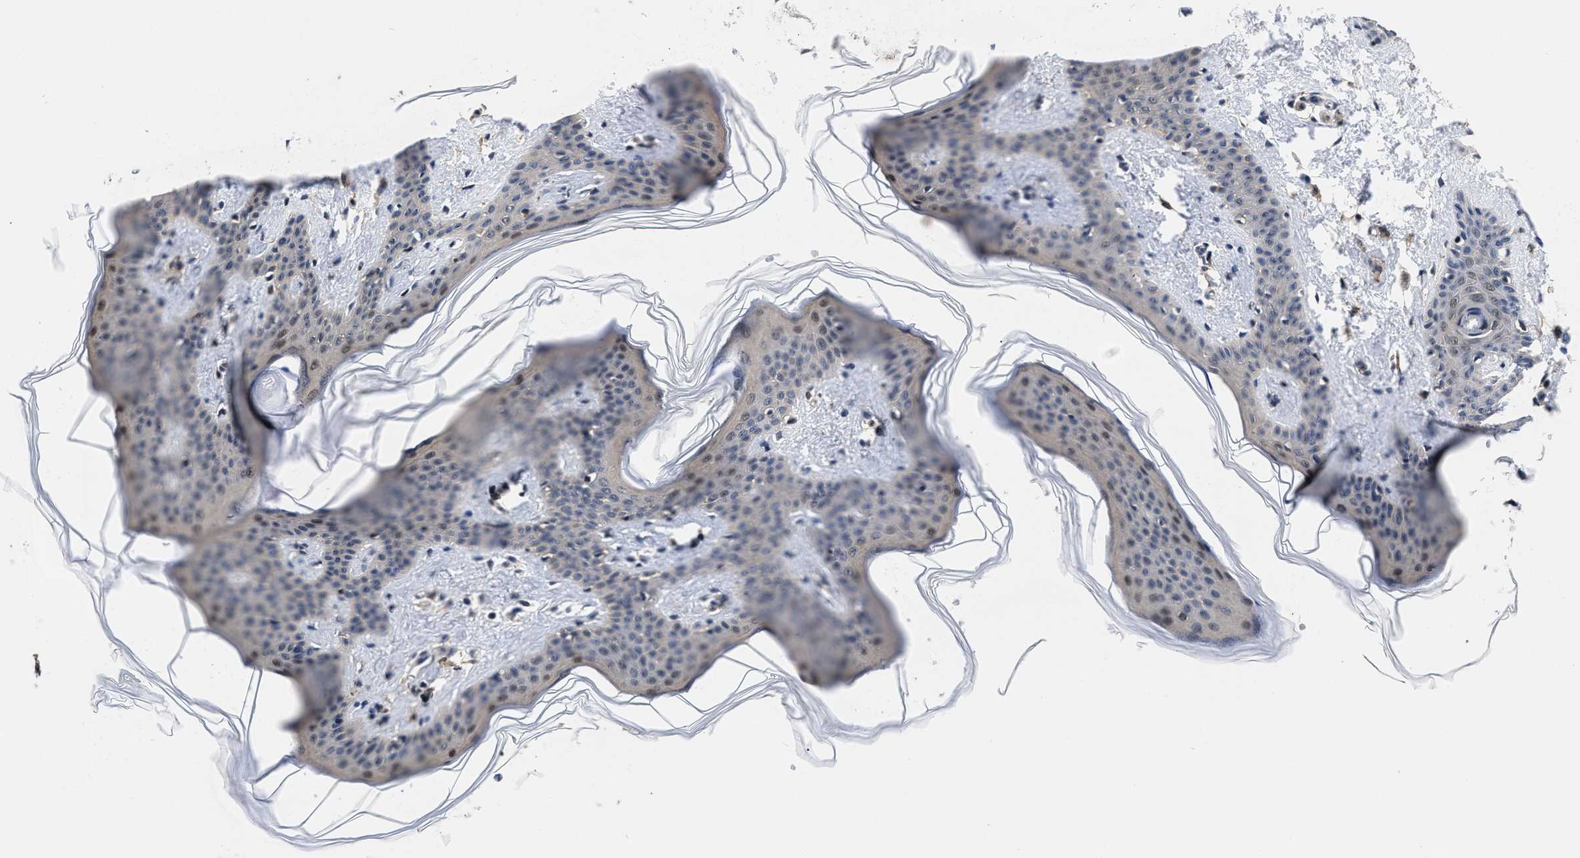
{"staining": {"intensity": "weak", "quantity": ">75%", "location": "cytoplasmic/membranous,nuclear"}, "tissue": "skin", "cell_type": "Fibroblasts", "image_type": "normal", "snomed": [{"axis": "morphology", "description": "Normal tissue, NOS"}, {"axis": "topography", "description": "Skin"}], "caption": "The image reveals immunohistochemical staining of unremarkable skin. There is weak cytoplasmic/membranous,nuclear expression is appreciated in about >75% of fibroblasts. The protein of interest is stained brown, and the nuclei are stained in blue (DAB (3,3'-diaminobenzidine) IHC with brightfield microscopy, high magnification).", "gene": "MCOLN2", "patient": {"sex": "female", "age": 17}}